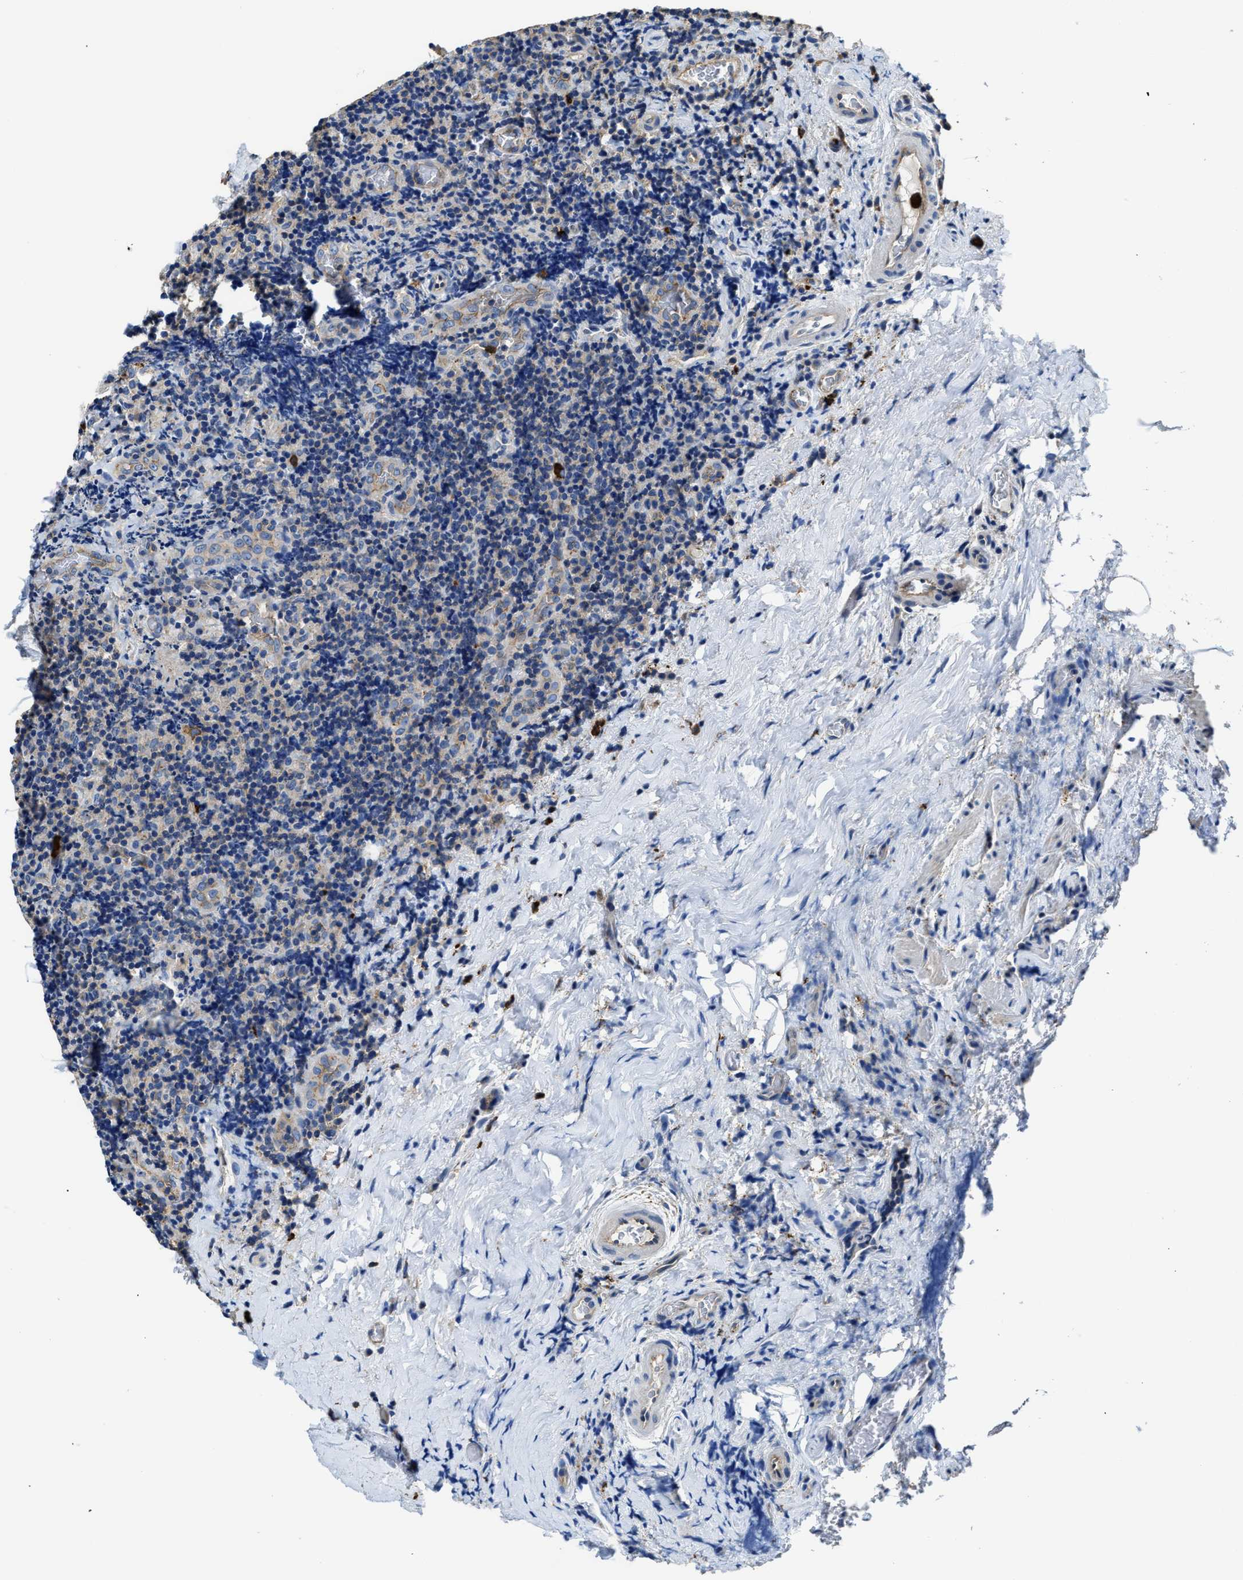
{"staining": {"intensity": "negative", "quantity": "none", "location": "none"}, "tissue": "lymphoma", "cell_type": "Tumor cells", "image_type": "cancer", "snomed": [{"axis": "morphology", "description": "Malignant lymphoma, non-Hodgkin's type, High grade"}, {"axis": "topography", "description": "Tonsil"}], "caption": "A micrograph of lymphoma stained for a protein displays no brown staining in tumor cells.", "gene": "TRAF6", "patient": {"sex": "female", "age": 36}}